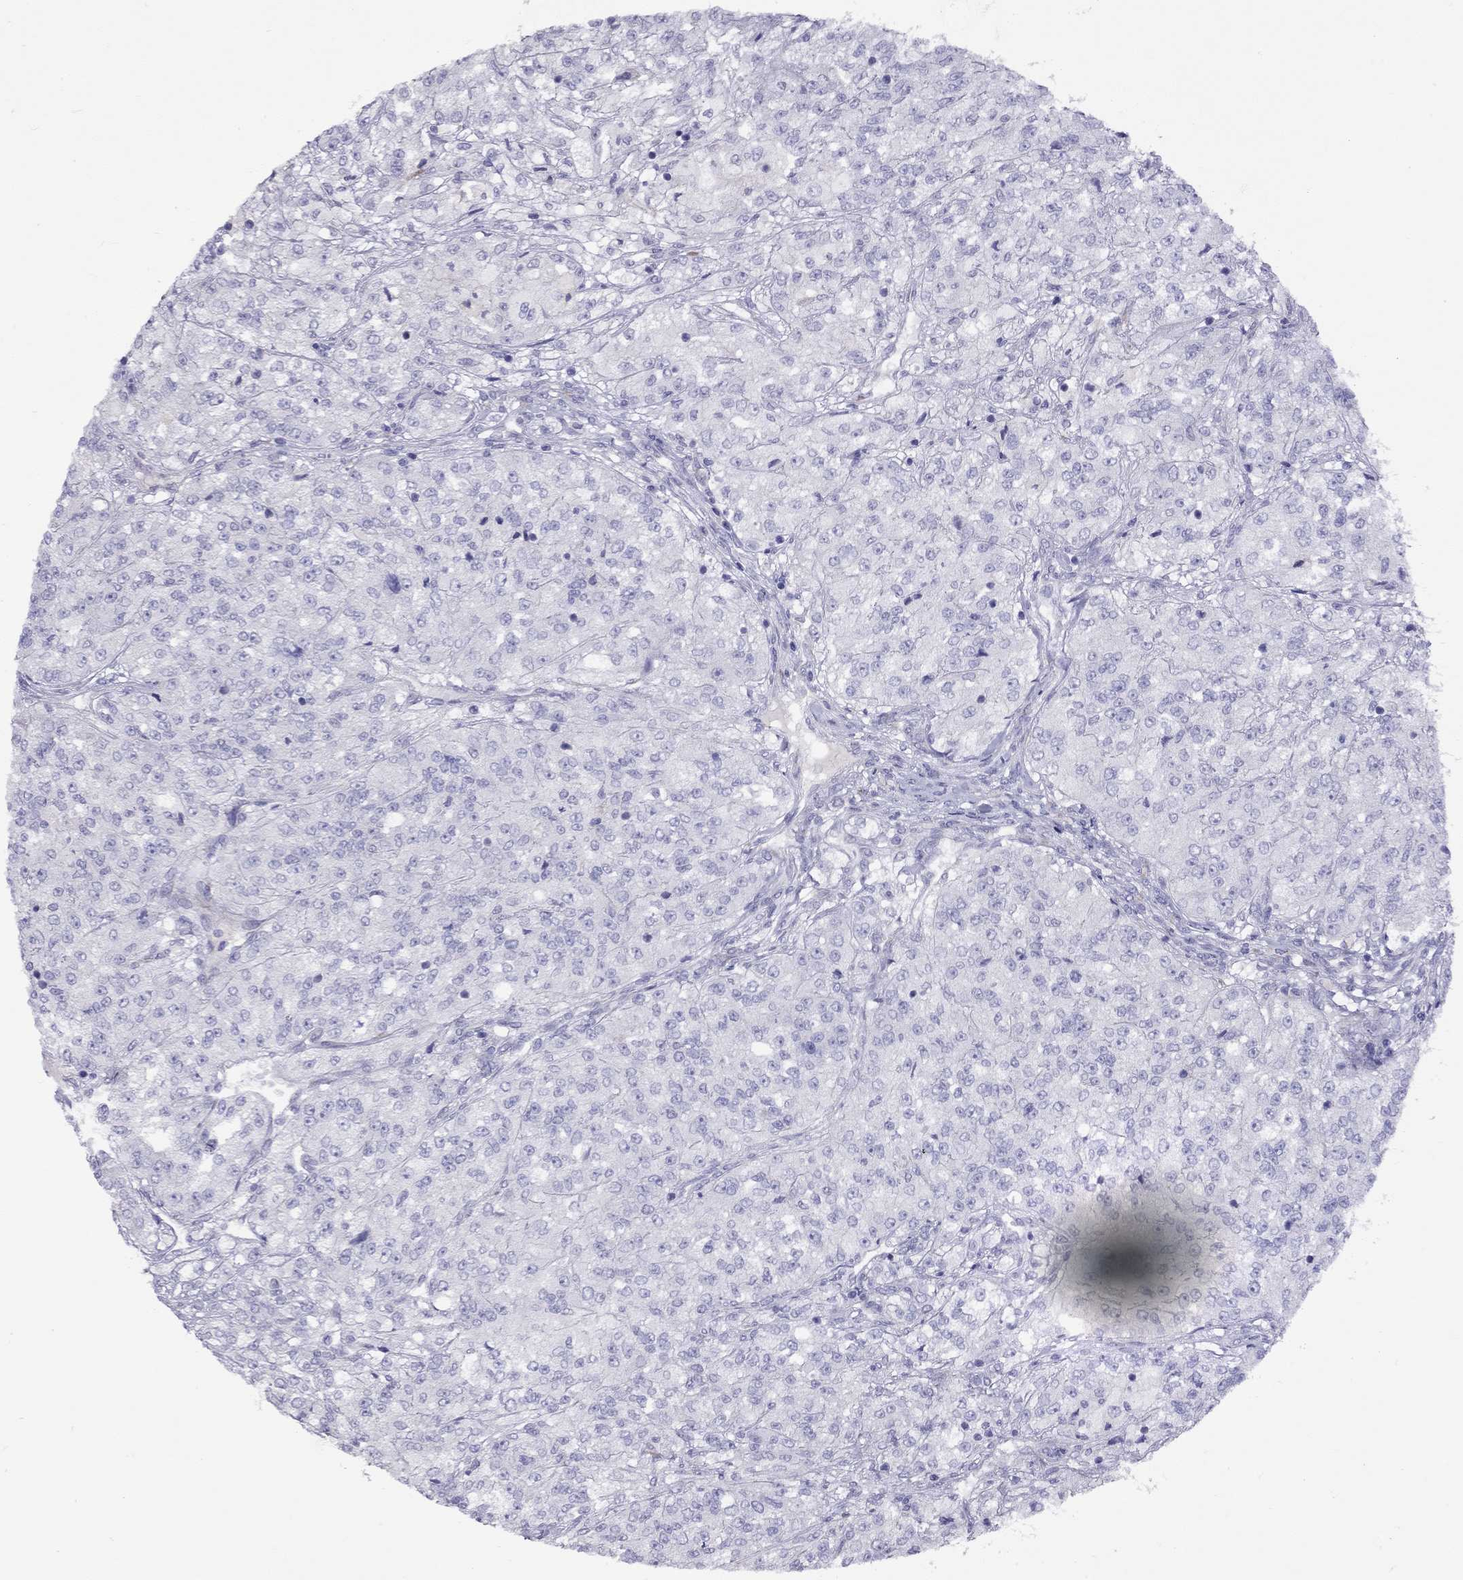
{"staining": {"intensity": "negative", "quantity": "none", "location": "none"}, "tissue": "renal cancer", "cell_type": "Tumor cells", "image_type": "cancer", "snomed": [{"axis": "morphology", "description": "Adenocarcinoma, NOS"}, {"axis": "topography", "description": "Kidney"}], "caption": "Renal cancer (adenocarcinoma) was stained to show a protein in brown. There is no significant positivity in tumor cells.", "gene": "CPNE4", "patient": {"sex": "female", "age": 63}}